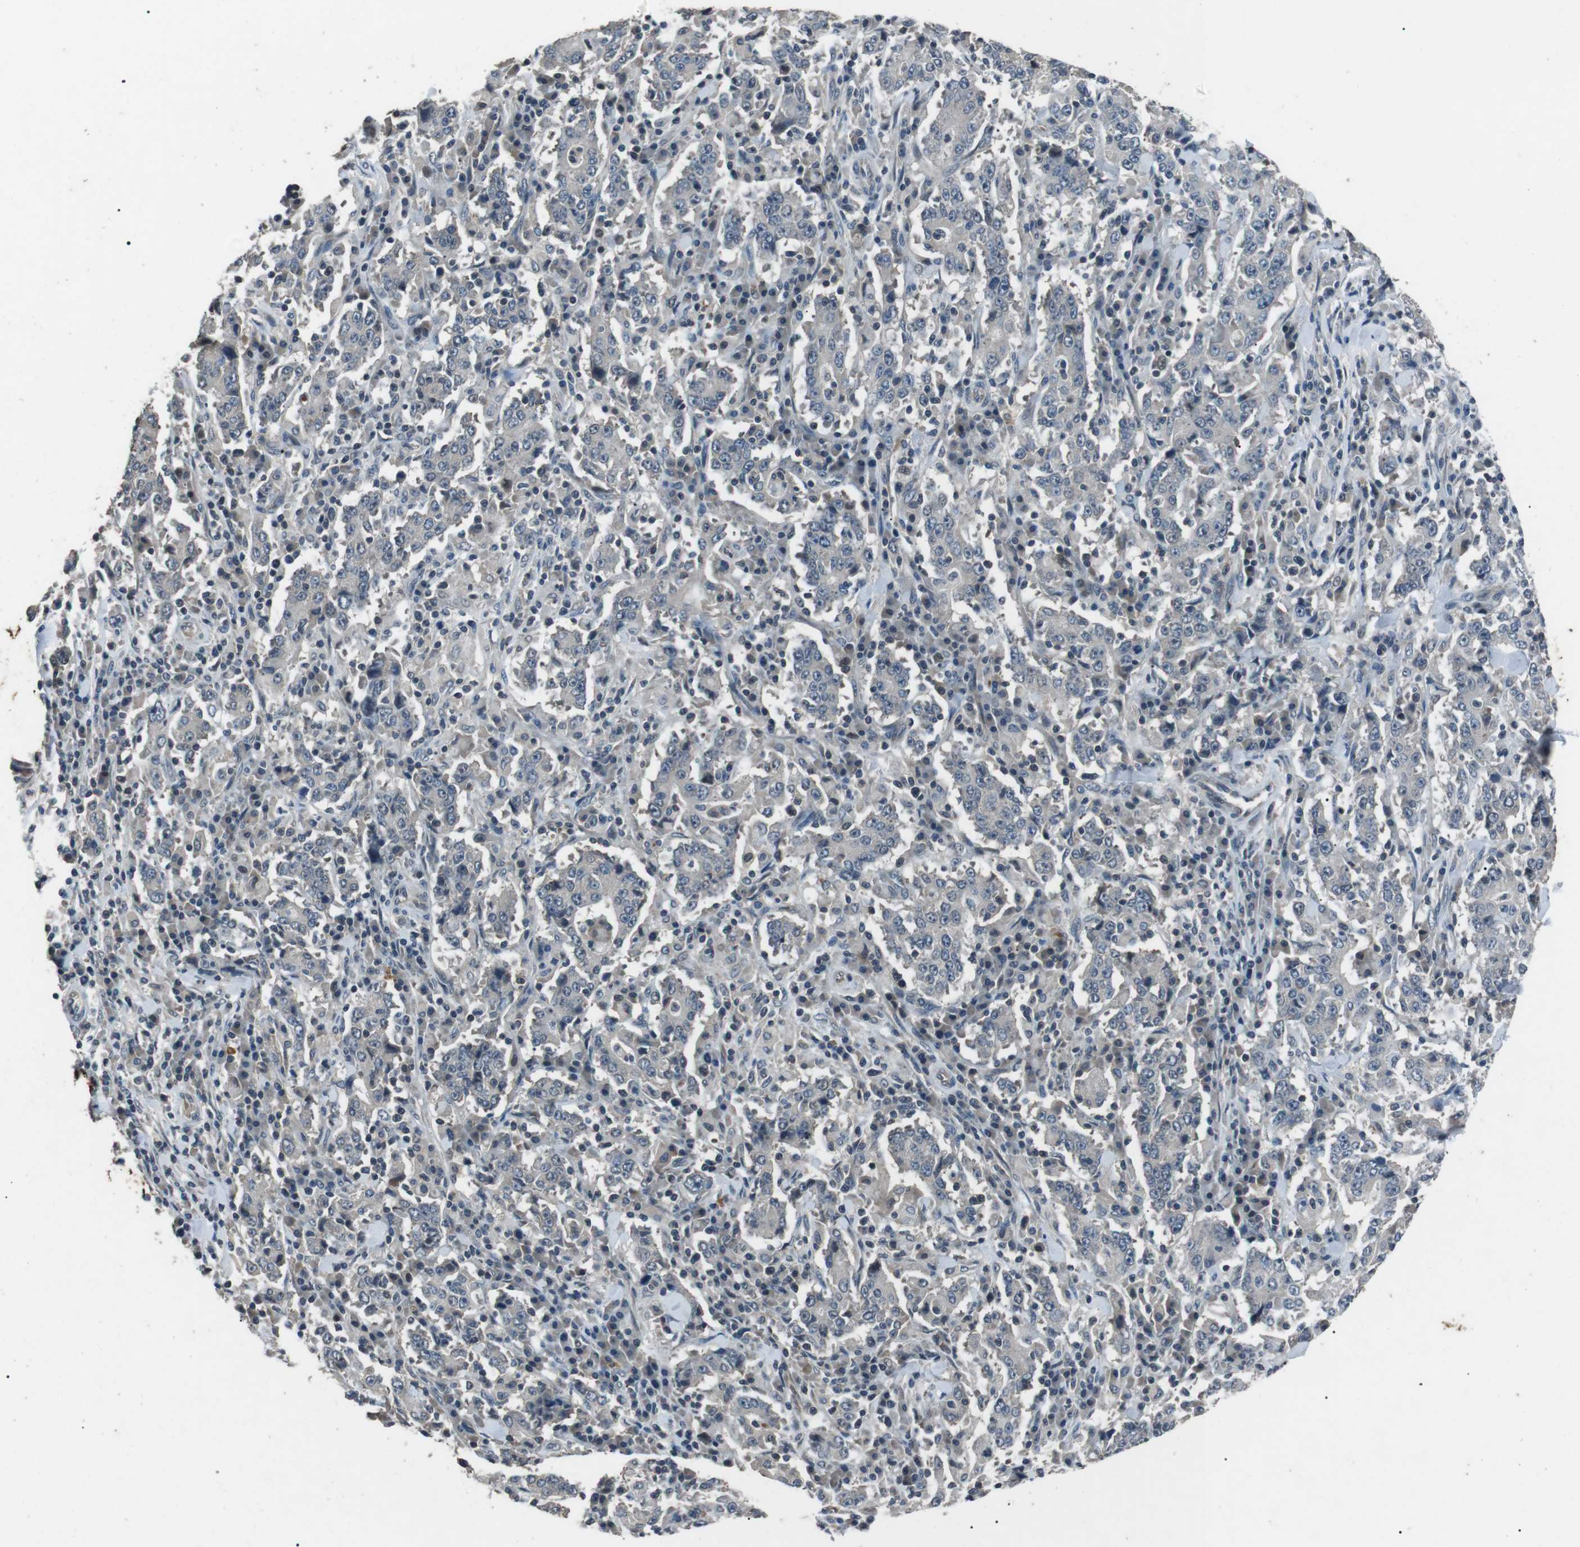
{"staining": {"intensity": "negative", "quantity": "none", "location": "none"}, "tissue": "stomach cancer", "cell_type": "Tumor cells", "image_type": "cancer", "snomed": [{"axis": "morphology", "description": "Normal tissue, NOS"}, {"axis": "morphology", "description": "Adenocarcinoma, NOS"}, {"axis": "topography", "description": "Stomach, upper"}, {"axis": "topography", "description": "Stomach"}], "caption": "DAB immunohistochemical staining of stomach adenocarcinoma shows no significant positivity in tumor cells.", "gene": "NEK7", "patient": {"sex": "male", "age": 59}}